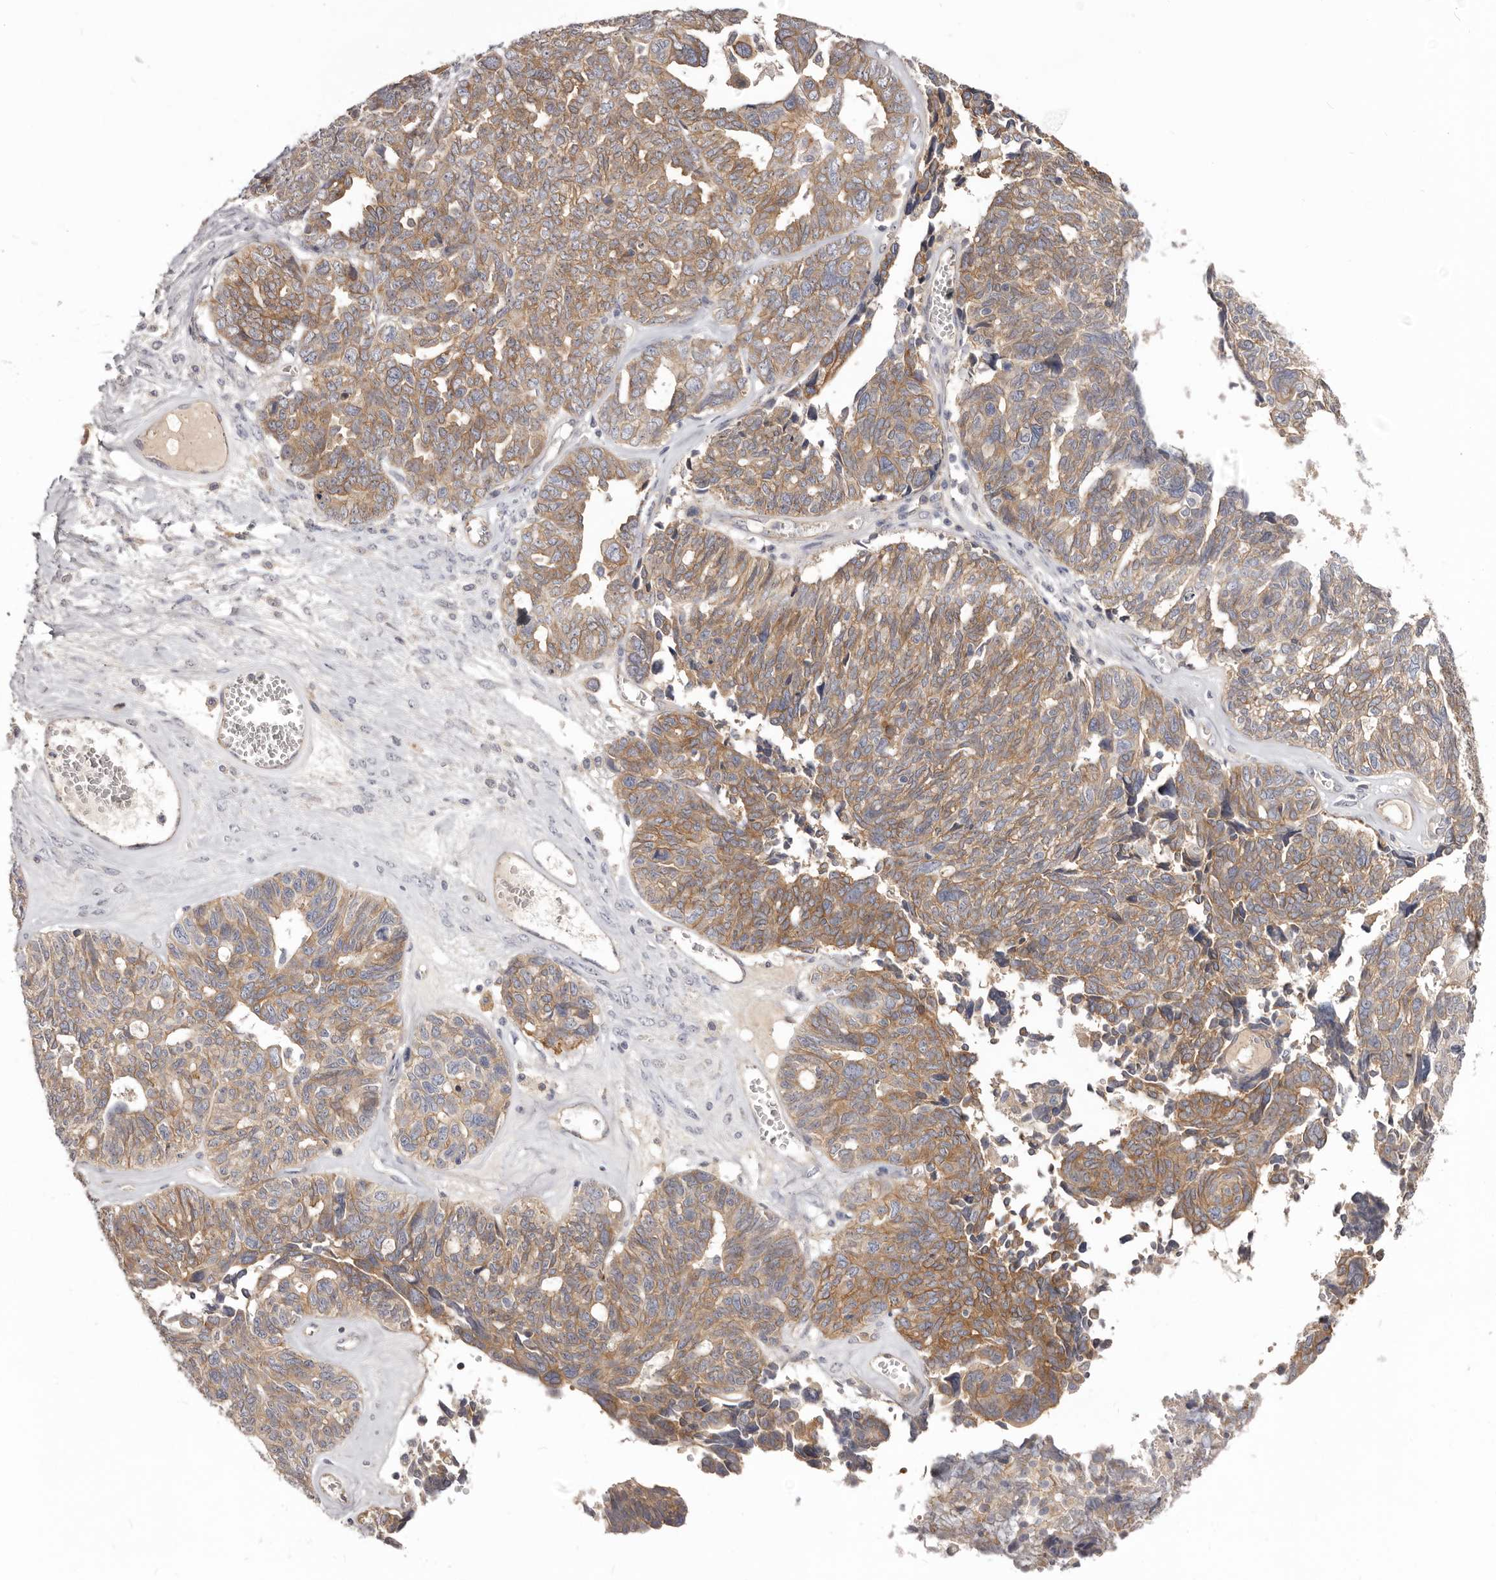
{"staining": {"intensity": "moderate", "quantity": ">75%", "location": "cytoplasmic/membranous"}, "tissue": "ovarian cancer", "cell_type": "Tumor cells", "image_type": "cancer", "snomed": [{"axis": "morphology", "description": "Cystadenocarcinoma, serous, NOS"}, {"axis": "topography", "description": "Ovary"}], "caption": "Serous cystadenocarcinoma (ovarian) stained with a protein marker shows moderate staining in tumor cells.", "gene": "DMRT2", "patient": {"sex": "female", "age": 79}}